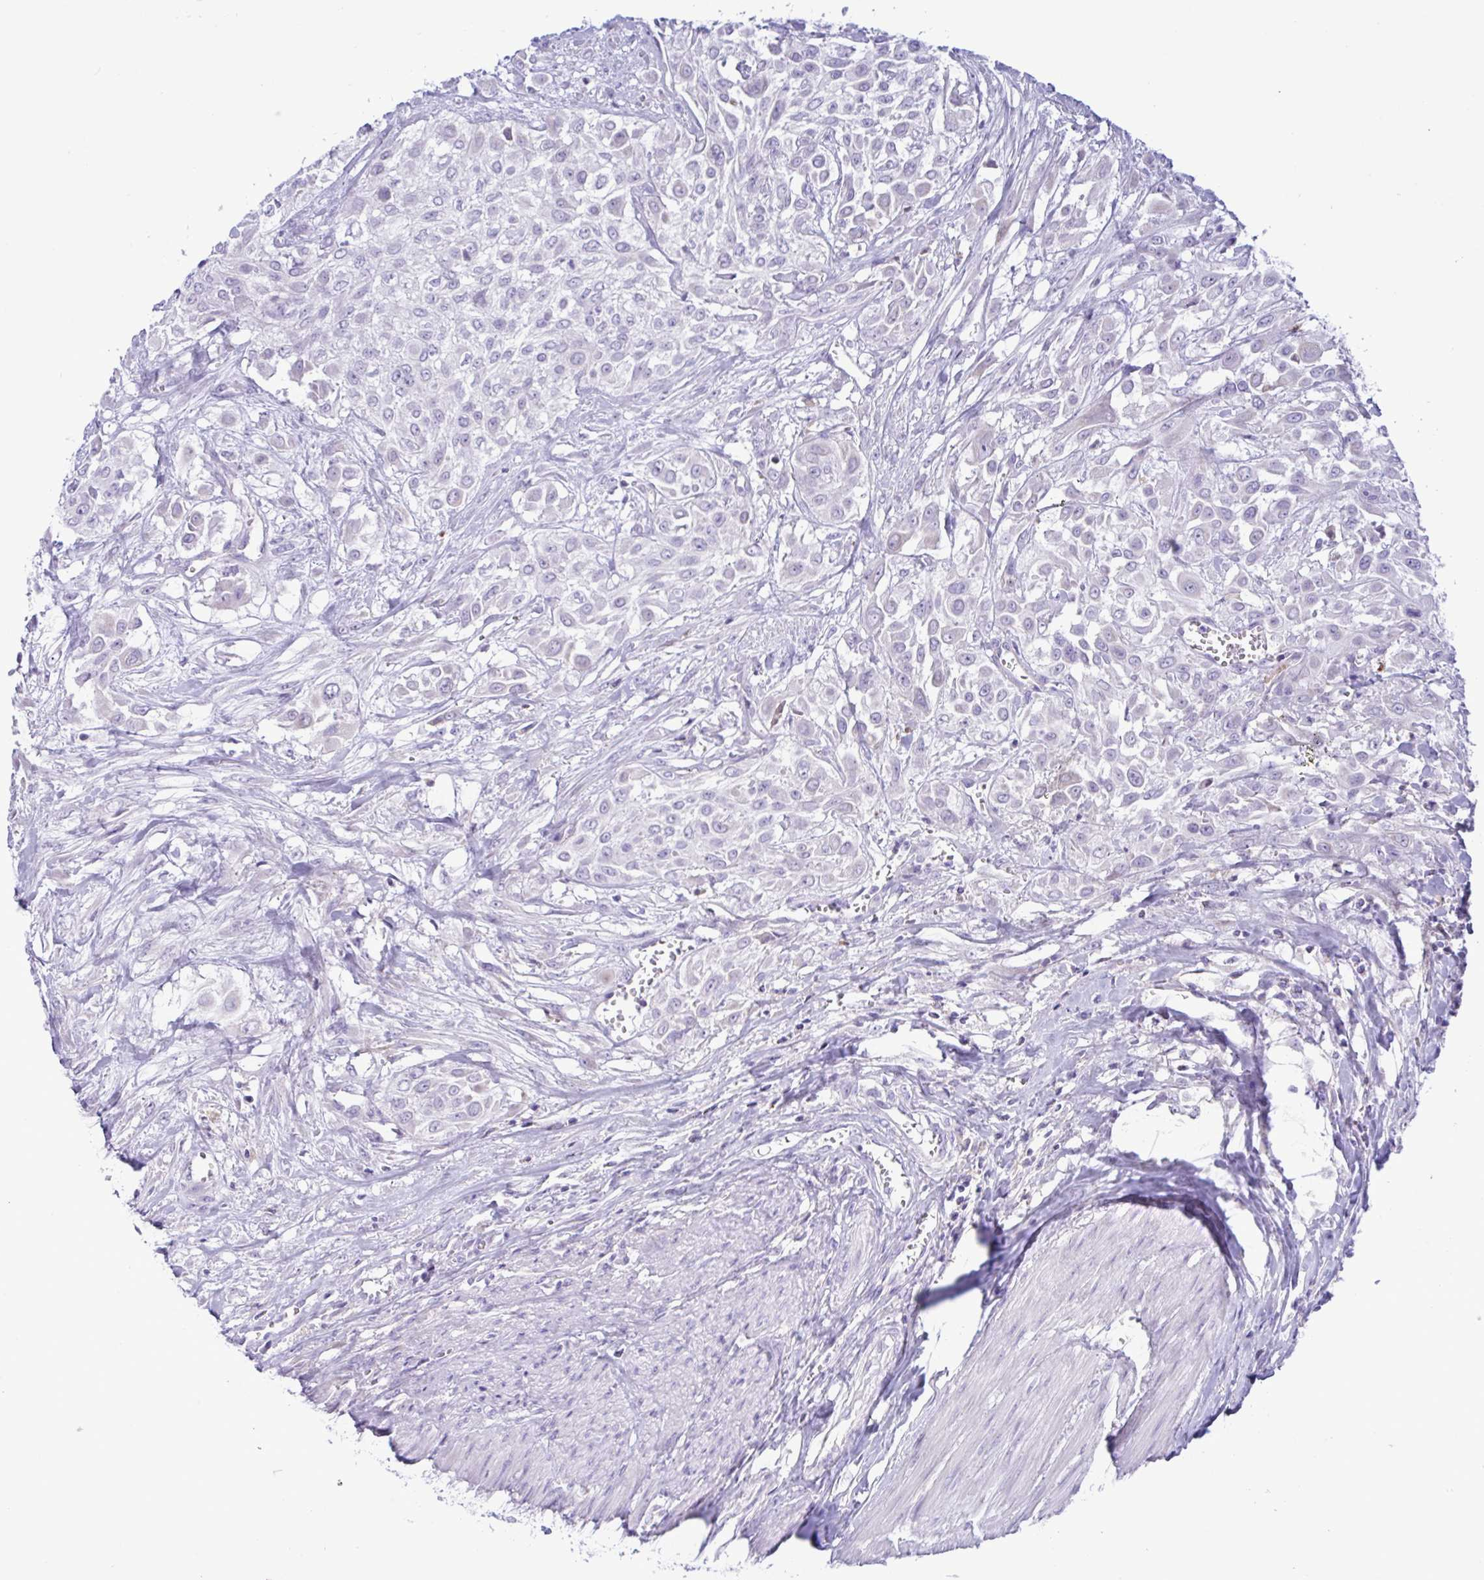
{"staining": {"intensity": "negative", "quantity": "none", "location": "none"}, "tissue": "urothelial cancer", "cell_type": "Tumor cells", "image_type": "cancer", "snomed": [{"axis": "morphology", "description": "Urothelial carcinoma, High grade"}, {"axis": "topography", "description": "Urinary bladder"}], "caption": "High magnification brightfield microscopy of urothelial cancer stained with DAB (3,3'-diaminobenzidine) (brown) and counterstained with hematoxylin (blue): tumor cells show no significant positivity.", "gene": "SREBF1", "patient": {"sex": "male", "age": 57}}